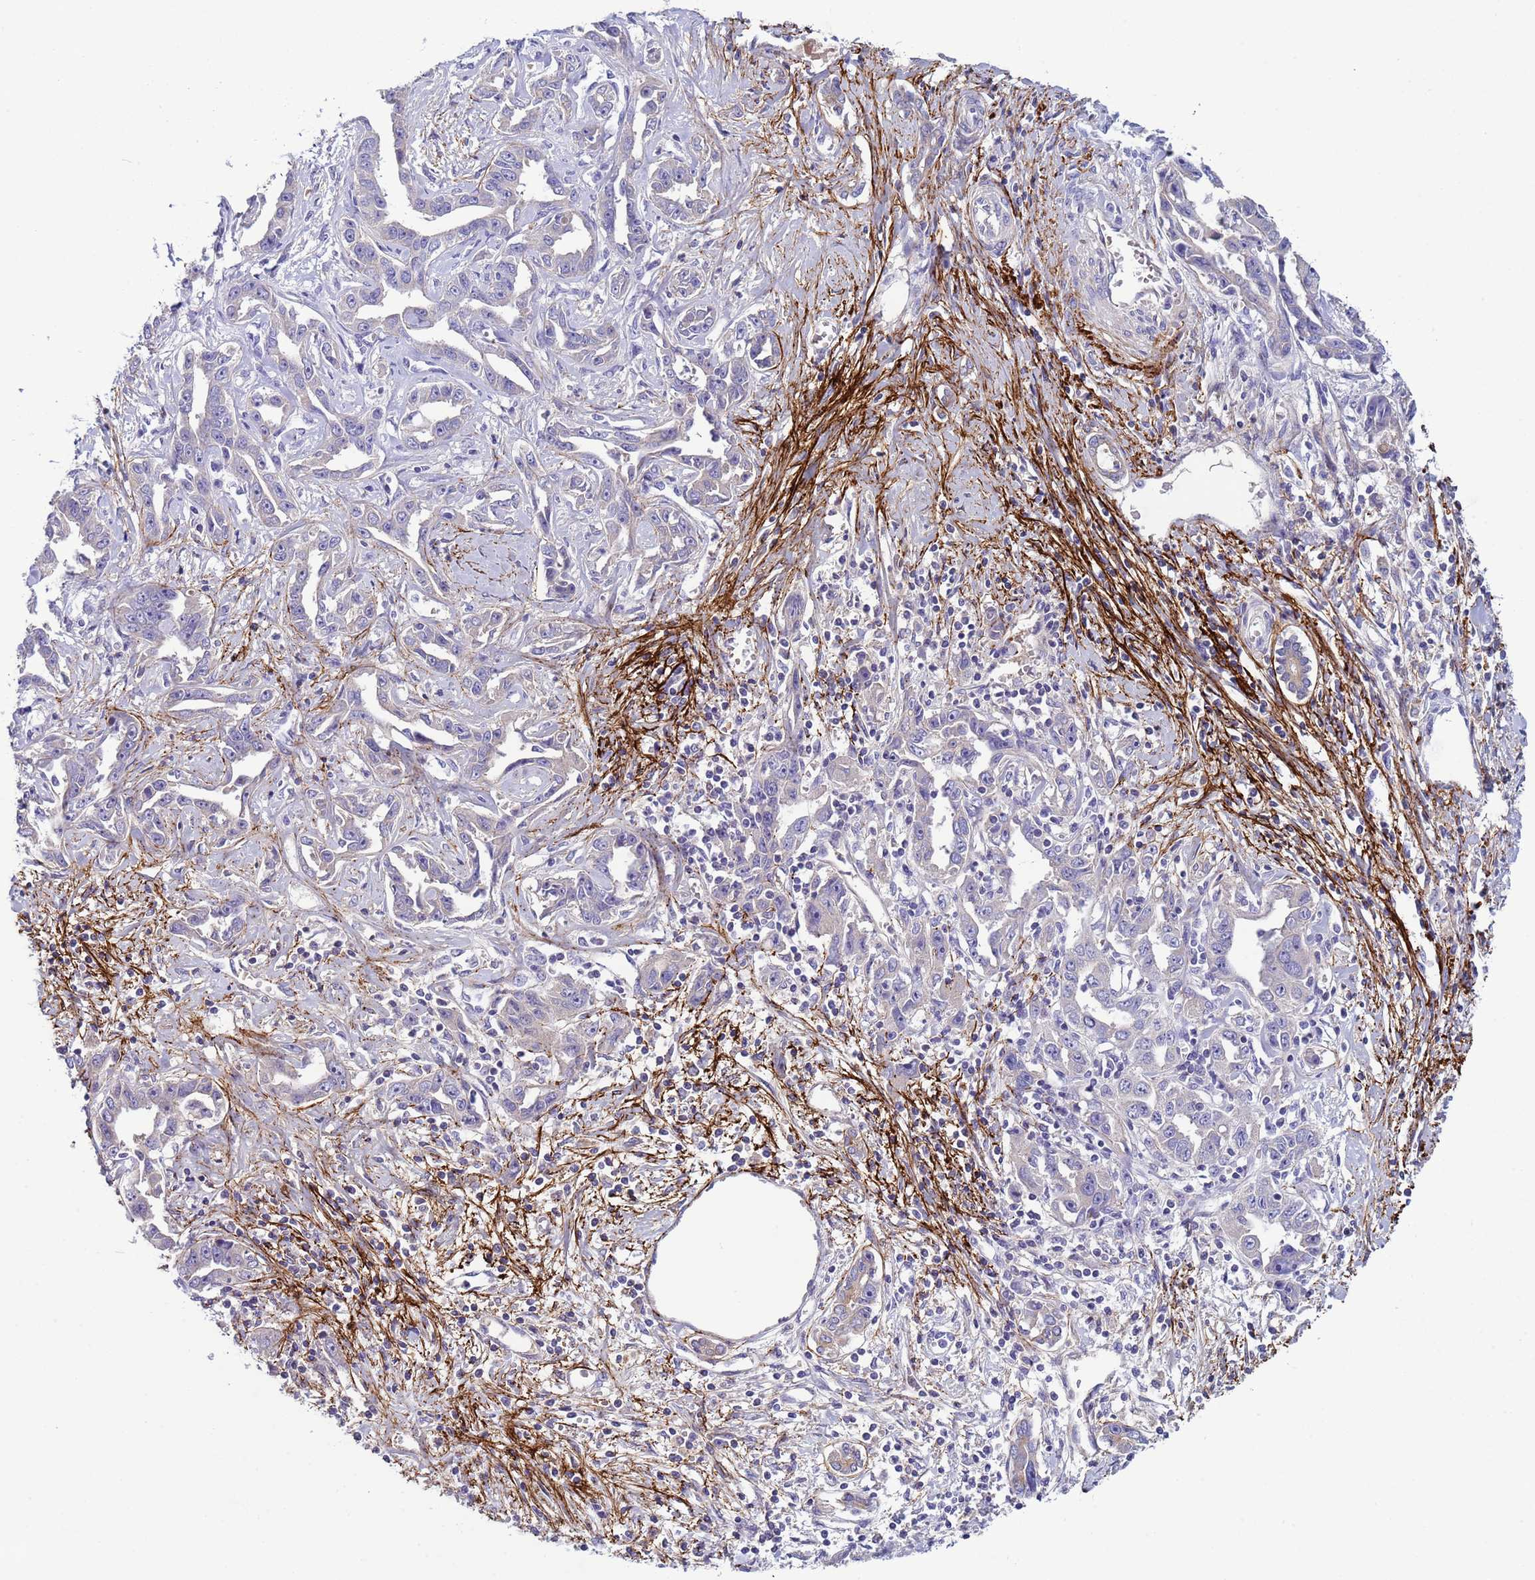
{"staining": {"intensity": "negative", "quantity": "none", "location": "none"}, "tissue": "liver cancer", "cell_type": "Tumor cells", "image_type": "cancer", "snomed": [{"axis": "morphology", "description": "Cholangiocarcinoma"}, {"axis": "topography", "description": "Liver"}], "caption": "Histopathology image shows no significant protein expression in tumor cells of liver cholangiocarcinoma. The staining was performed using DAB (3,3'-diaminobenzidine) to visualize the protein expression in brown, while the nuclei were stained in blue with hematoxylin (Magnification: 20x).", "gene": "TRIM51", "patient": {"sex": "male", "age": 59}}